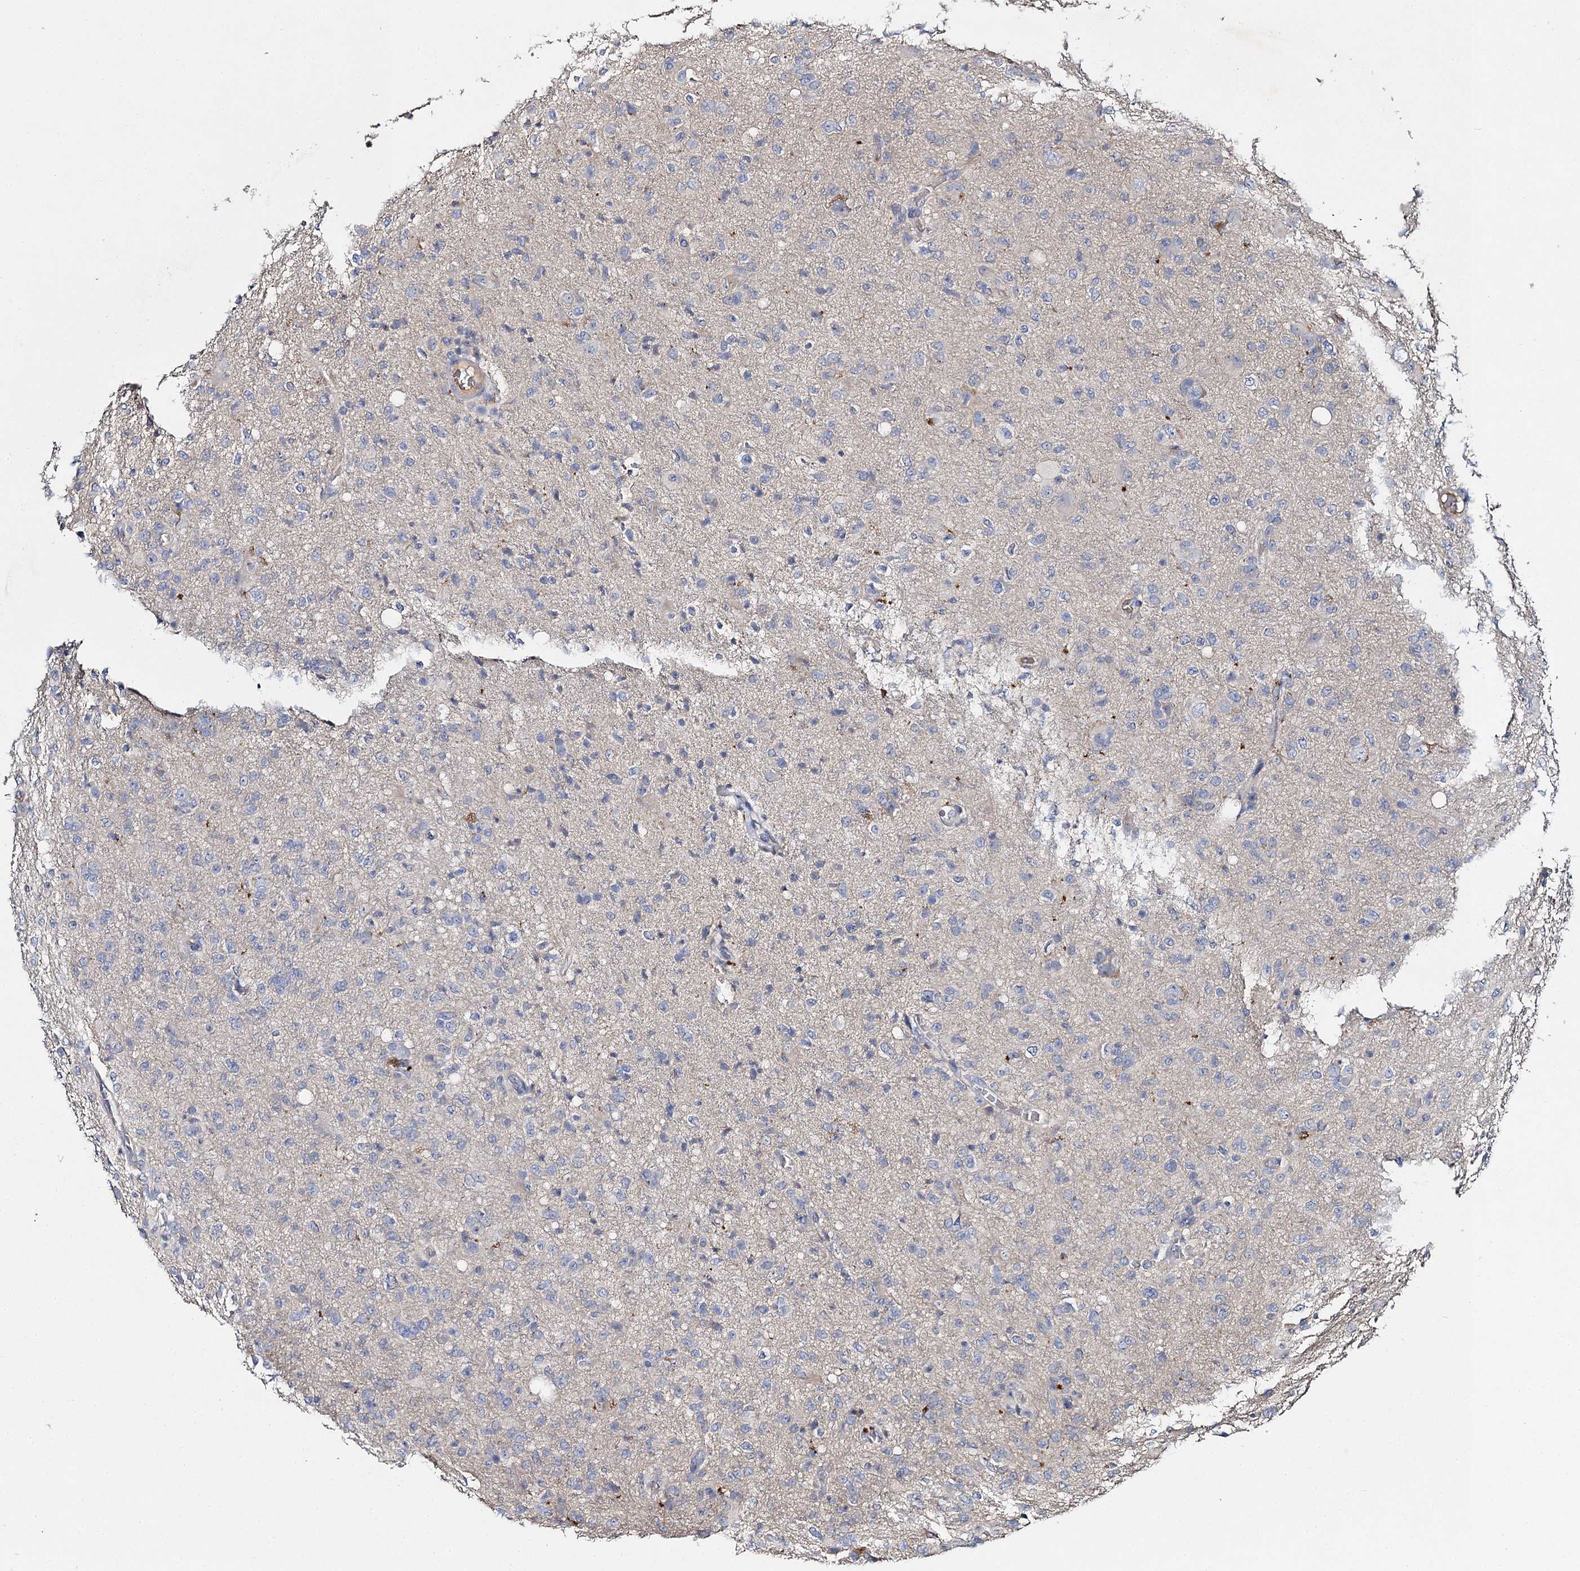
{"staining": {"intensity": "negative", "quantity": "none", "location": "none"}, "tissue": "glioma", "cell_type": "Tumor cells", "image_type": "cancer", "snomed": [{"axis": "morphology", "description": "Glioma, malignant, High grade"}, {"axis": "topography", "description": "Brain"}], "caption": "Immunohistochemistry micrograph of high-grade glioma (malignant) stained for a protein (brown), which shows no expression in tumor cells.", "gene": "SLC11A2", "patient": {"sex": "female", "age": 57}}